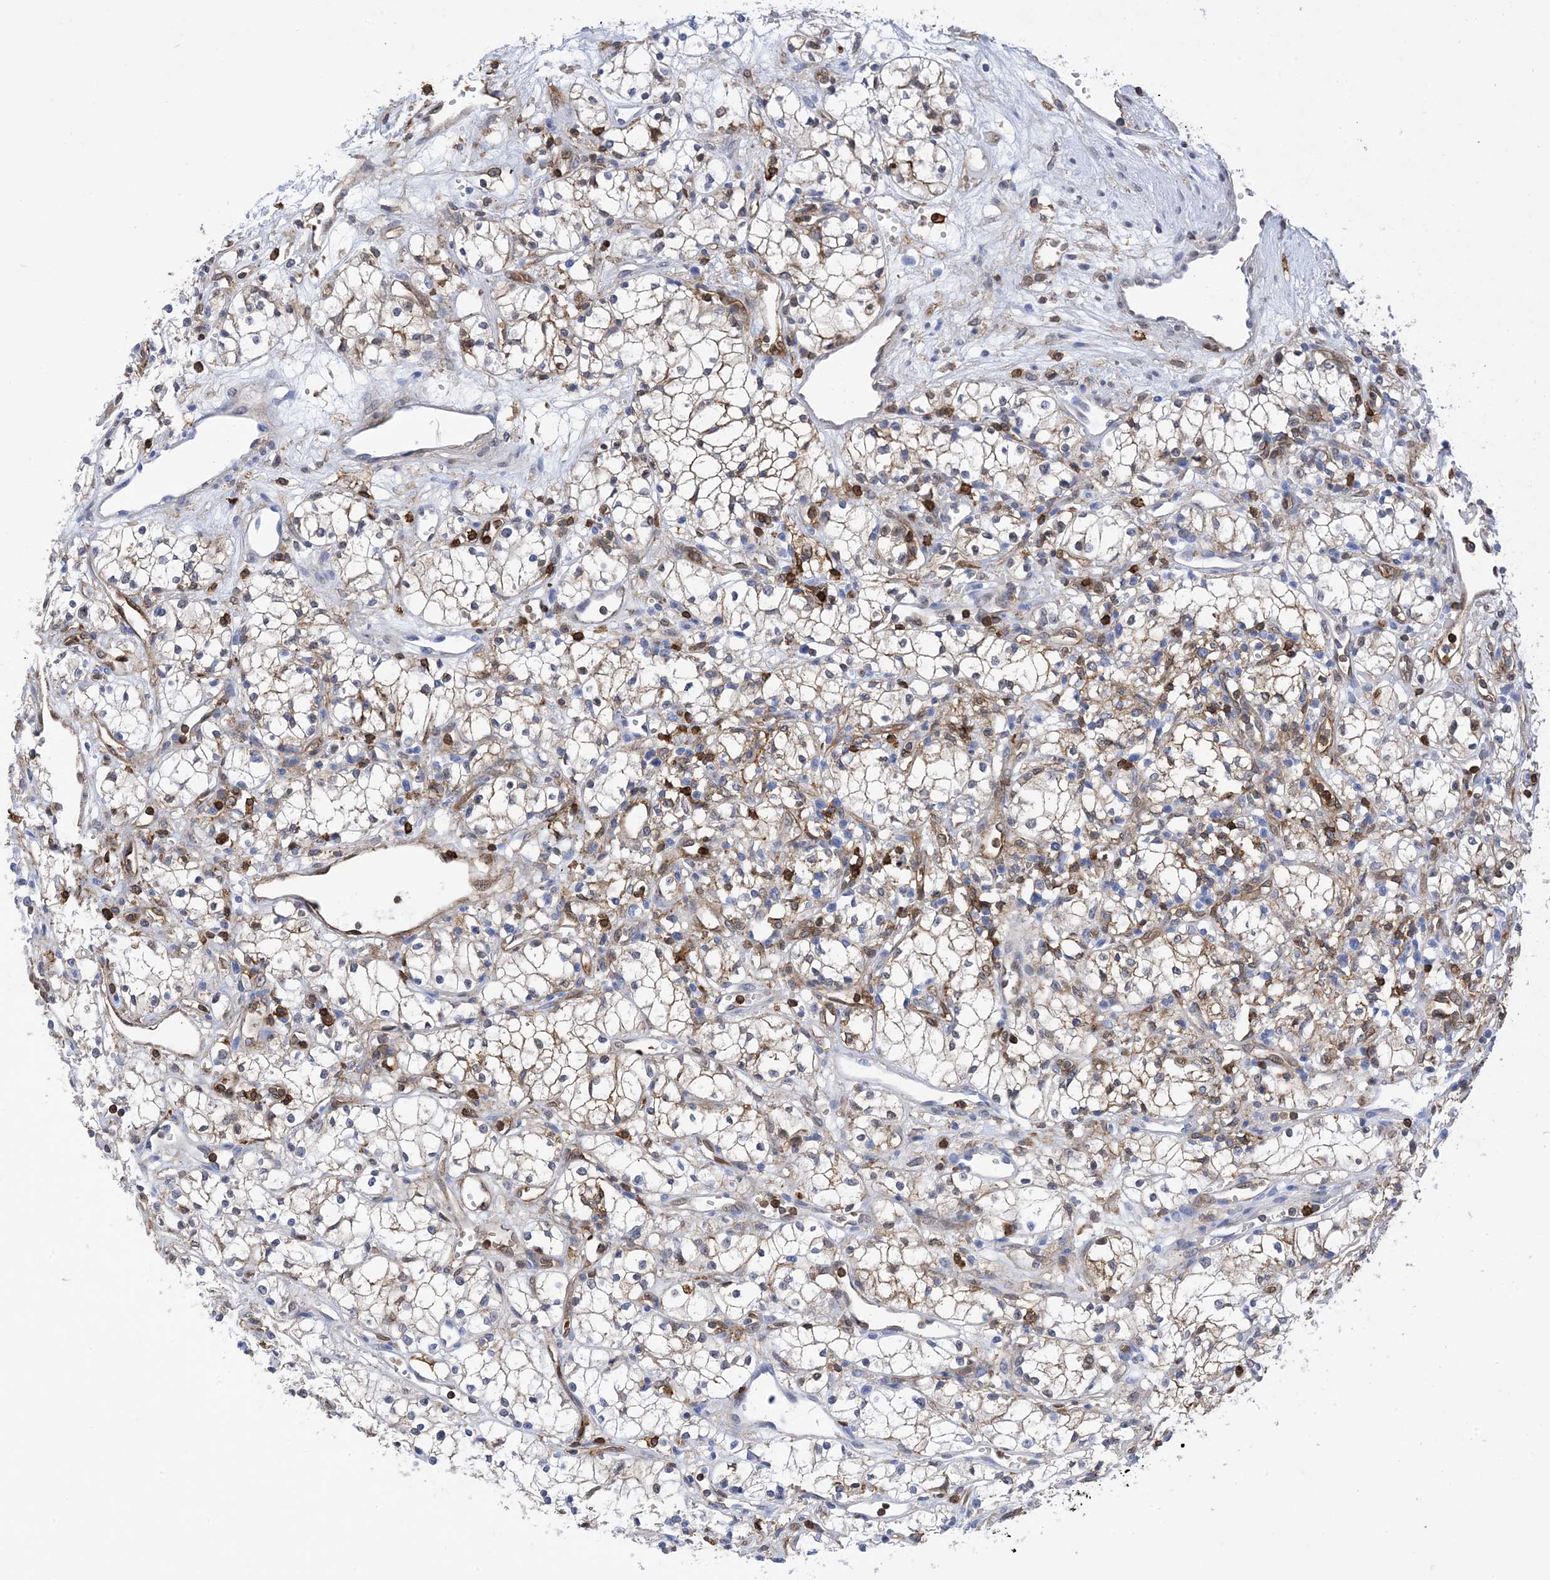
{"staining": {"intensity": "moderate", "quantity": "25%-75%", "location": "cytoplasmic/membranous"}, "tissue": "renal cancer", "cell_type": "Tumor cells", "image_type": "cancer", "snomed": [{"axis": "morphology", "description": "Adenocarcinoma, NOS"}, {"axis": "topography", "description": "Kidney"}], "caption": "Immunohistochemistry (IHC) histopathology image of human adenocarcinoma (renal) stained for a protein (brown), which shows medium levels of moderate cytoplasmic/membranous expression in about 25%-75% of tumor cells.", "gene": "ANXA1", "patient": {"sex": "male", "age": 59}}